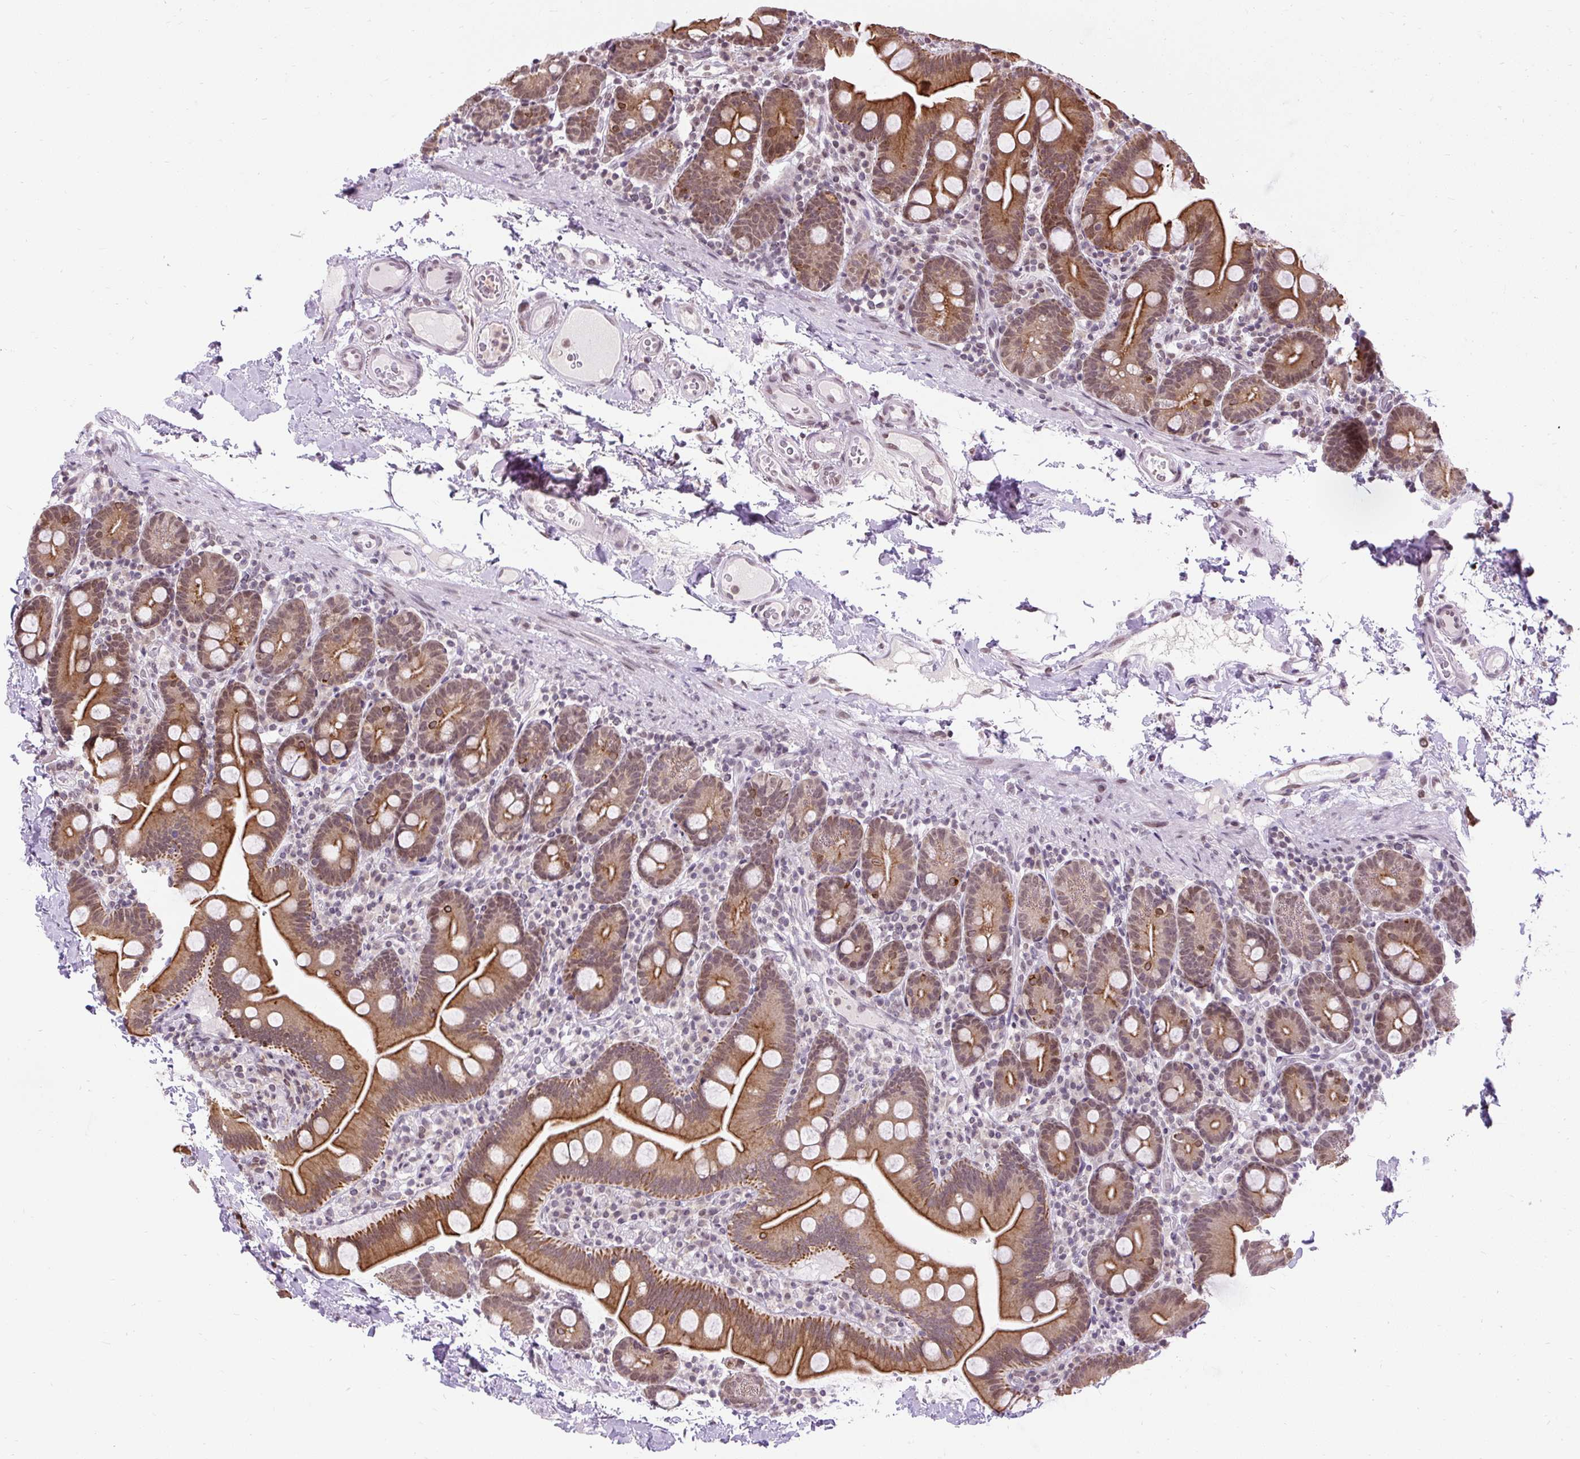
{"staining": {"intensity": "moderate", "quantity": ">75%", "location": "cytoplasmic/membranous,nuclear"}, "tissue": "small intestine", "cell_type": "Glandular cells", "image_type": "normal", "snomed": [{"axis": "morphology", "description": "Normal tissue, NOS"}, {"axis": "topography", "description": "Small intestine"}], "caption": "Immunohistochemistry of normal small intestine demonstrates medium levels of moderate cytoplasmic/membranous,nuclear staining in about >75% of glandular cells.", "gene": "ZNF672", "patient": {"sex": "female", "age": 68}}